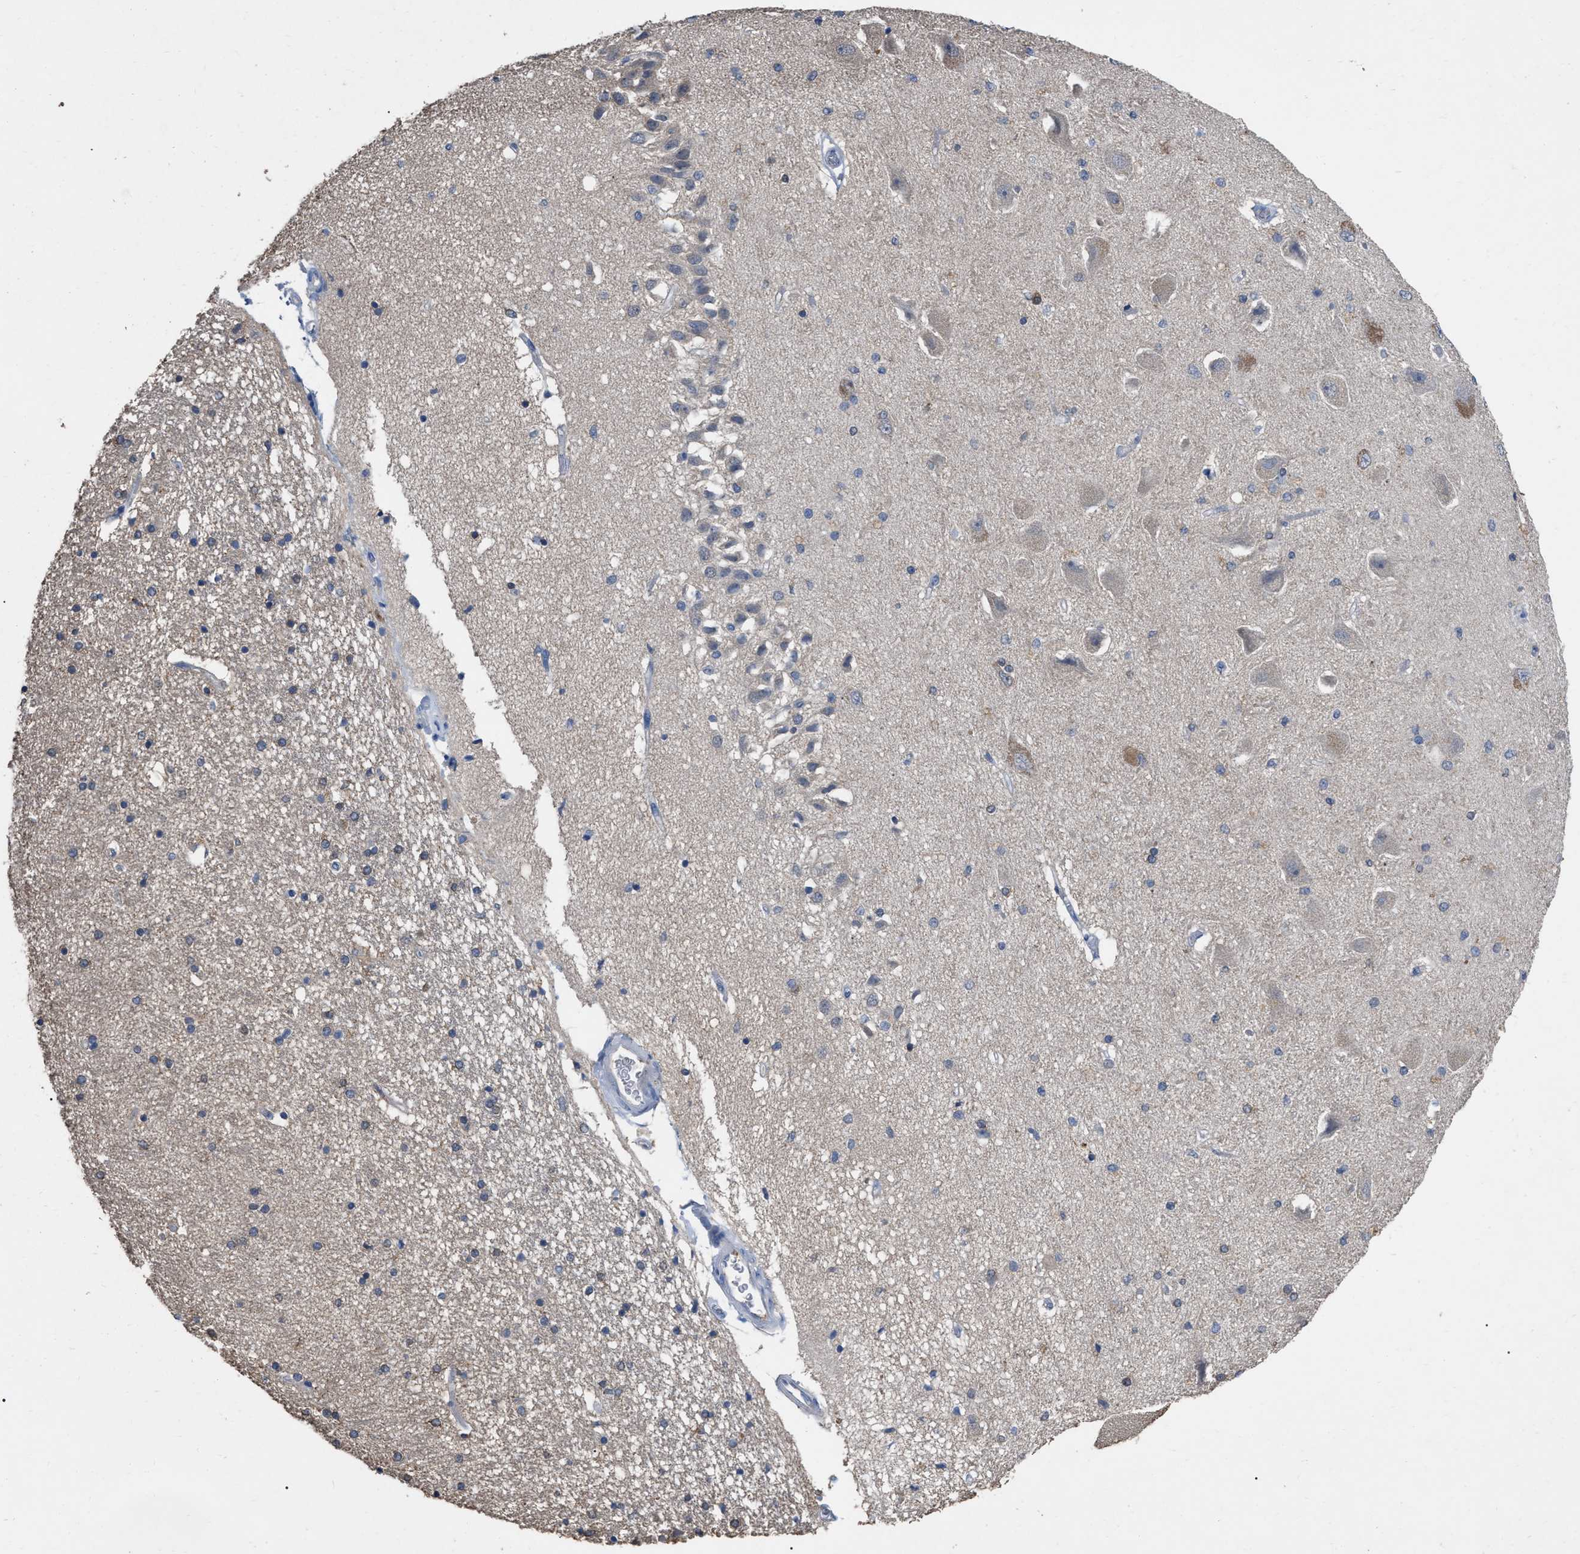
{"staining": {"intensity": "negative", "quantity": "none", "location": "none"}, "tissue": "hippocampus", "cell_type": "Glial cells", "image_type": "normal", "snomed": [{"axis": "morphology", "description": "Normal tissue, NOS"}, {"axis": "topography", "description": "Hippocampus"}], "caption": "An immunohistochemistry (IHC) histopathology image of normal hippocampus is shown. There is no staining in glial cells of hippocampus.", "gene": "GPR179", "patient": {"sex": "female", "age": 54}}